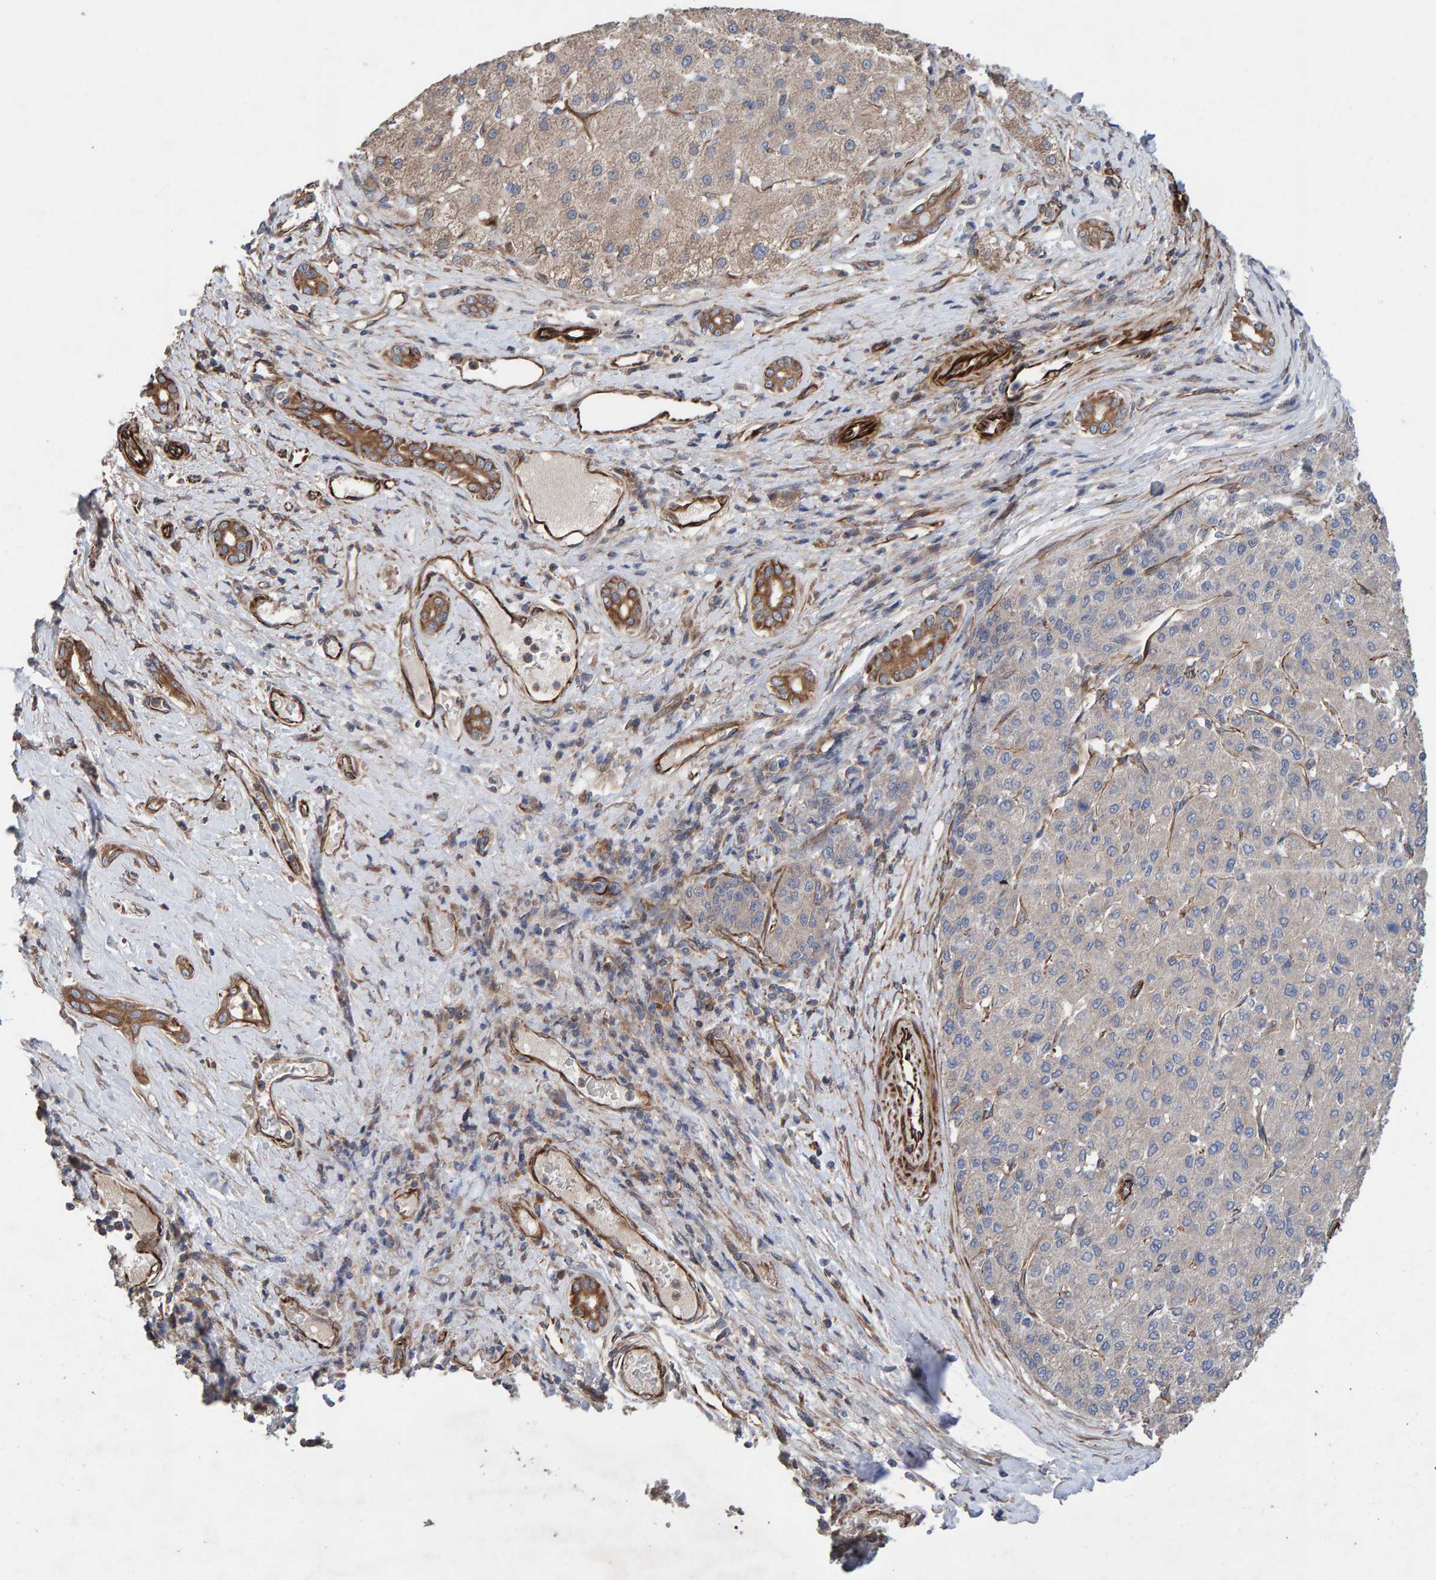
{"staining": {"intensity": "weak", "quantity": "<25%", "location": "cytoplasmic/membranous"}, "tissue": "liver cancer", "cell_type": "Tumor cells", "image_type": "cancer", "snomed": [{"axis": "morphology", "description": "Carcinoma, Hepatocellular, NOS"}, {"axis": "topography", "description": "Liver"}], "caption": "The photomicrograph reveals no significant expression in tumor cells of liver cancer (hepatocellular carcinoma).", "gene": "ZNF347", "patient": {"sex": "male", "age": 65}}